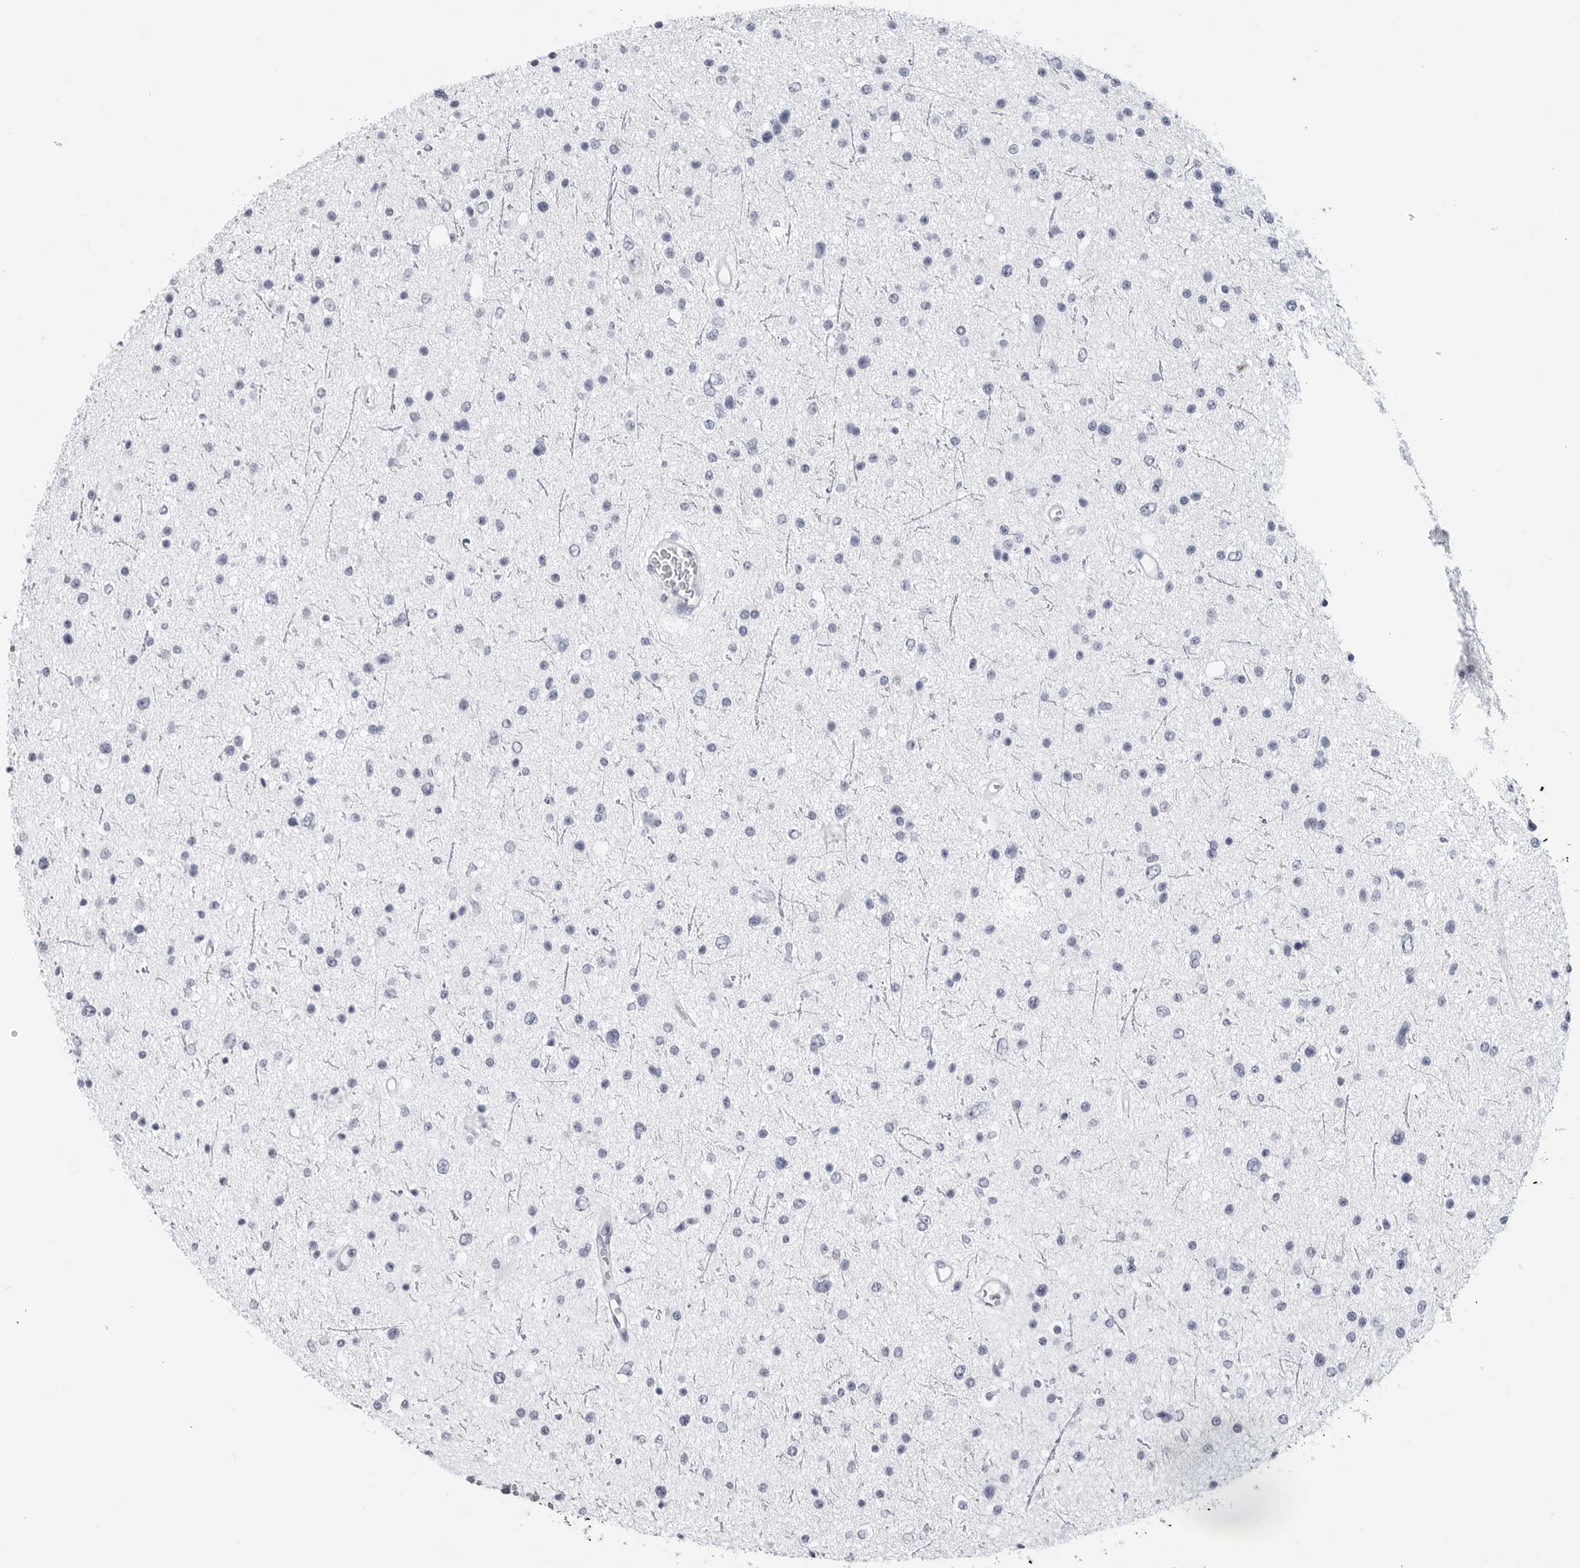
{"staining": {"intensity": "negative", "quantity": "none", "location": "none"}, "tissue": "glioma", "cell_type": "Tumor cells", "image_type": "cancer", "snomed": [{"axis": "morphology", "description": "Glioma, malignant, Low grade"}, {"axis": "topography", "description": "Brain"}], "caption": "Malignant glioma (low-grade) was stained to show a protein in brown. There is no significant positivity in tumor cells.", "gene": "CSH1", "patient": {"sex": "female", "age": 37}}